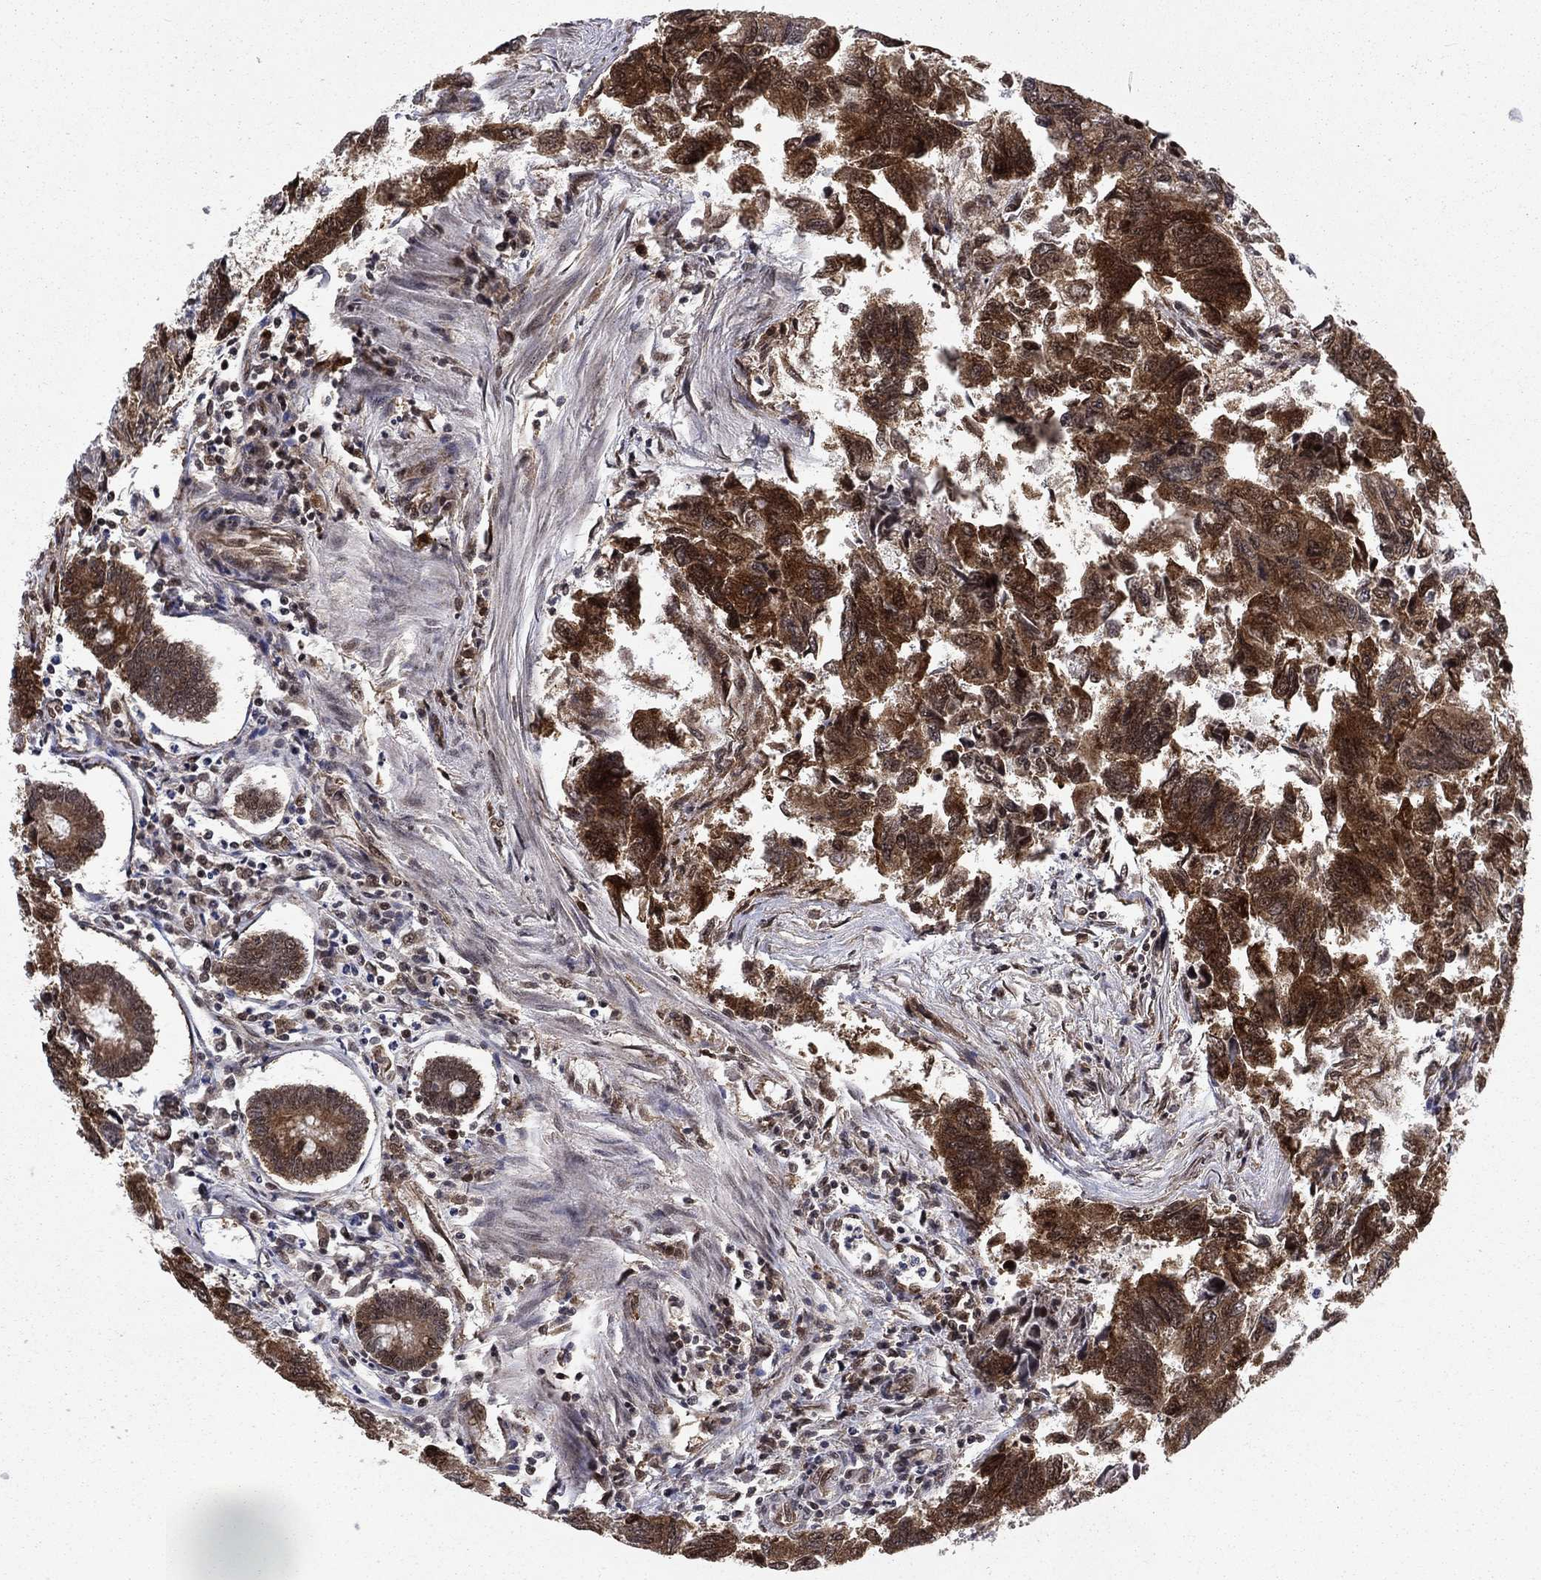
{"staining": {"intensity": "moderate", "quantity": ">75%", "location": "cytoplasmic/membranous"}, "tissue": "colorectal cancer", "cell_type": "Tumor cells", "image_type": "cancer", "snomed": [{"axis": "morphology", "description": "Adenocarcinoma, NOS"}, {"axis": "topography", "description": "Colon"}], "caption": "Colorectal cancer (adenocarcinoma) stained with IHC displays moderate cytoplasmic/membranous expression in about >75% of tumor cells.", "gene": "DNAJA1", "patient": {"sex": "female", "age": 65}}